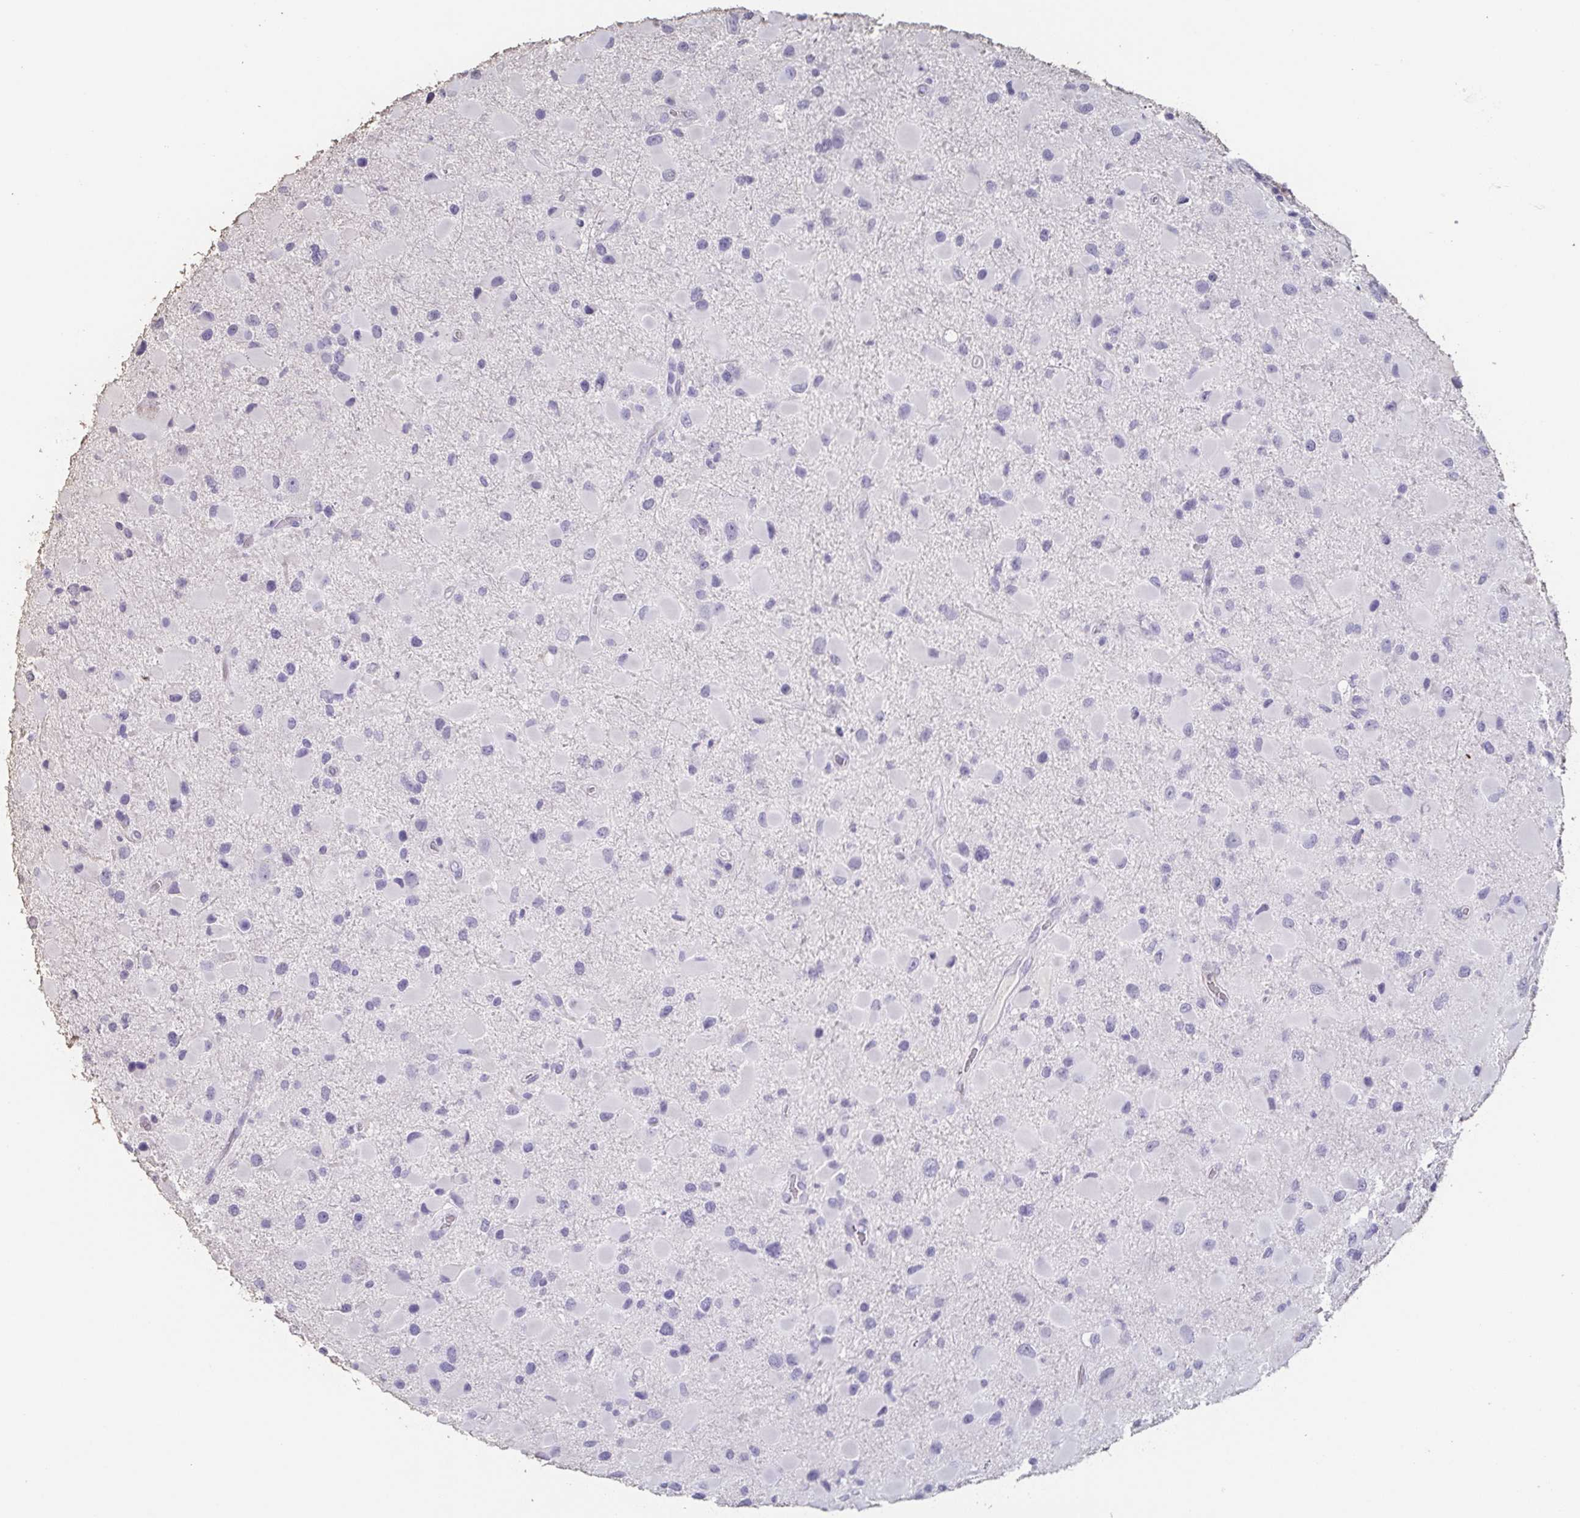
{"staining": {"intensity": "negative", "quantity": "none", "location": "none"}, "tissue": "glioma", "cell_type": "Tumor cells", "image_type": "cancer", "snomed": [{"axis": "morphology", "description": "Glioma, malignant, Low grade"}, {"axis": "topography", "description": "Brain"}], "caption": "Immunohistochemistry (IHC) histopathology image of human glioma stained for a protein (brown), which exhibits no expression in tumor cells.", "gene": "BPIFA2", "patient": {"sex": "female", "age": 32}}